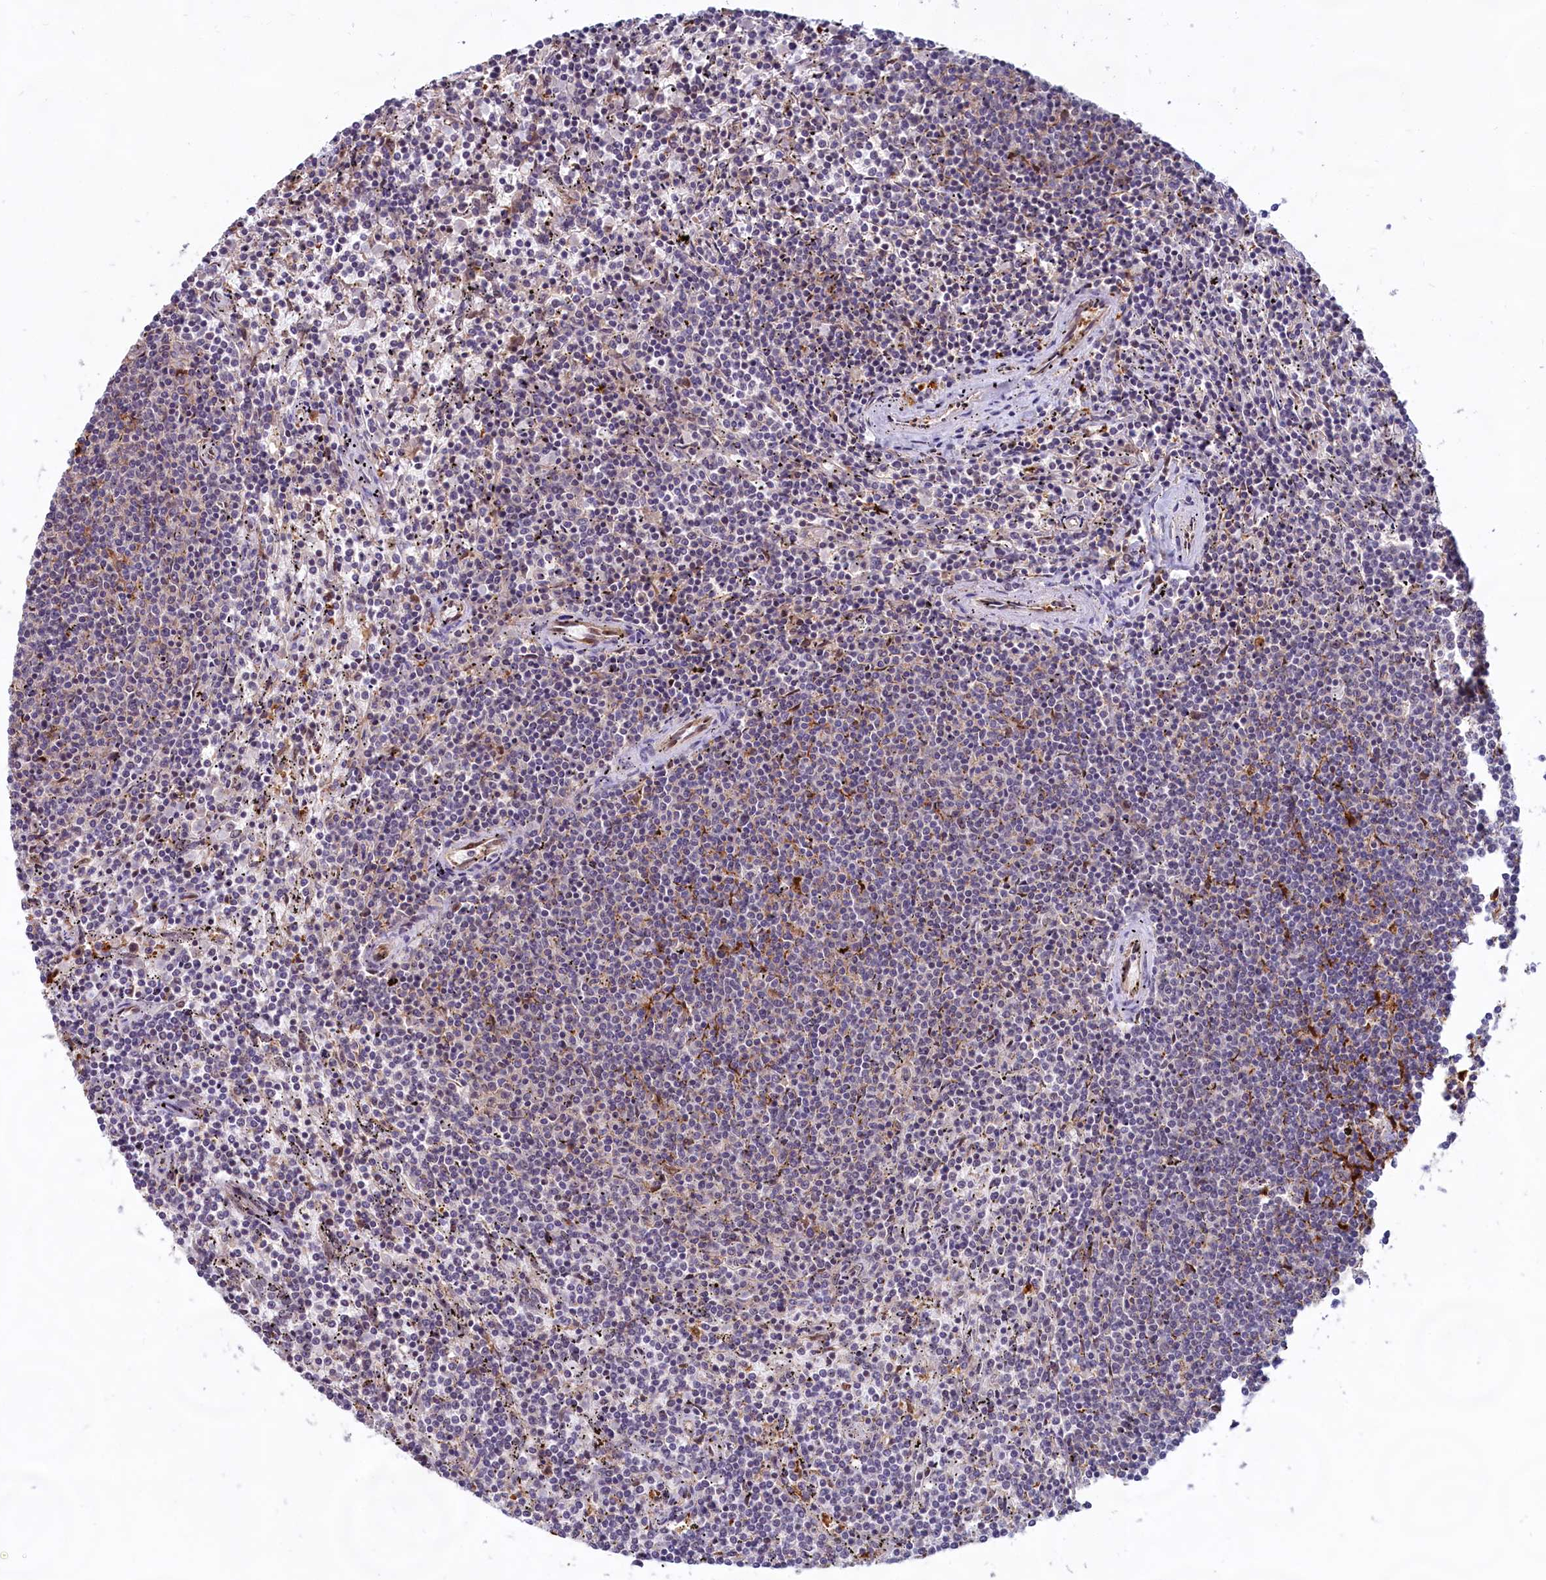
{"staining": {"intensity": "negative", "quantity": "none", "location": "none"}, "tissue": "lymphoma", "cell_type": "Tumor cells", "image_type": "cancer", "snomed": [{"axis": "morphology", "description": "Malignant lymphoma, non-Hodgkin's type, Low grade"}, {"axis": "topography", "description": "Spleen"}], "caption": "Tumor cells show no significant positivity in lymphoma. Nuclei are stained in blue.", "gene": "C1D", "patient": {"sex": "female", "age": 50}}